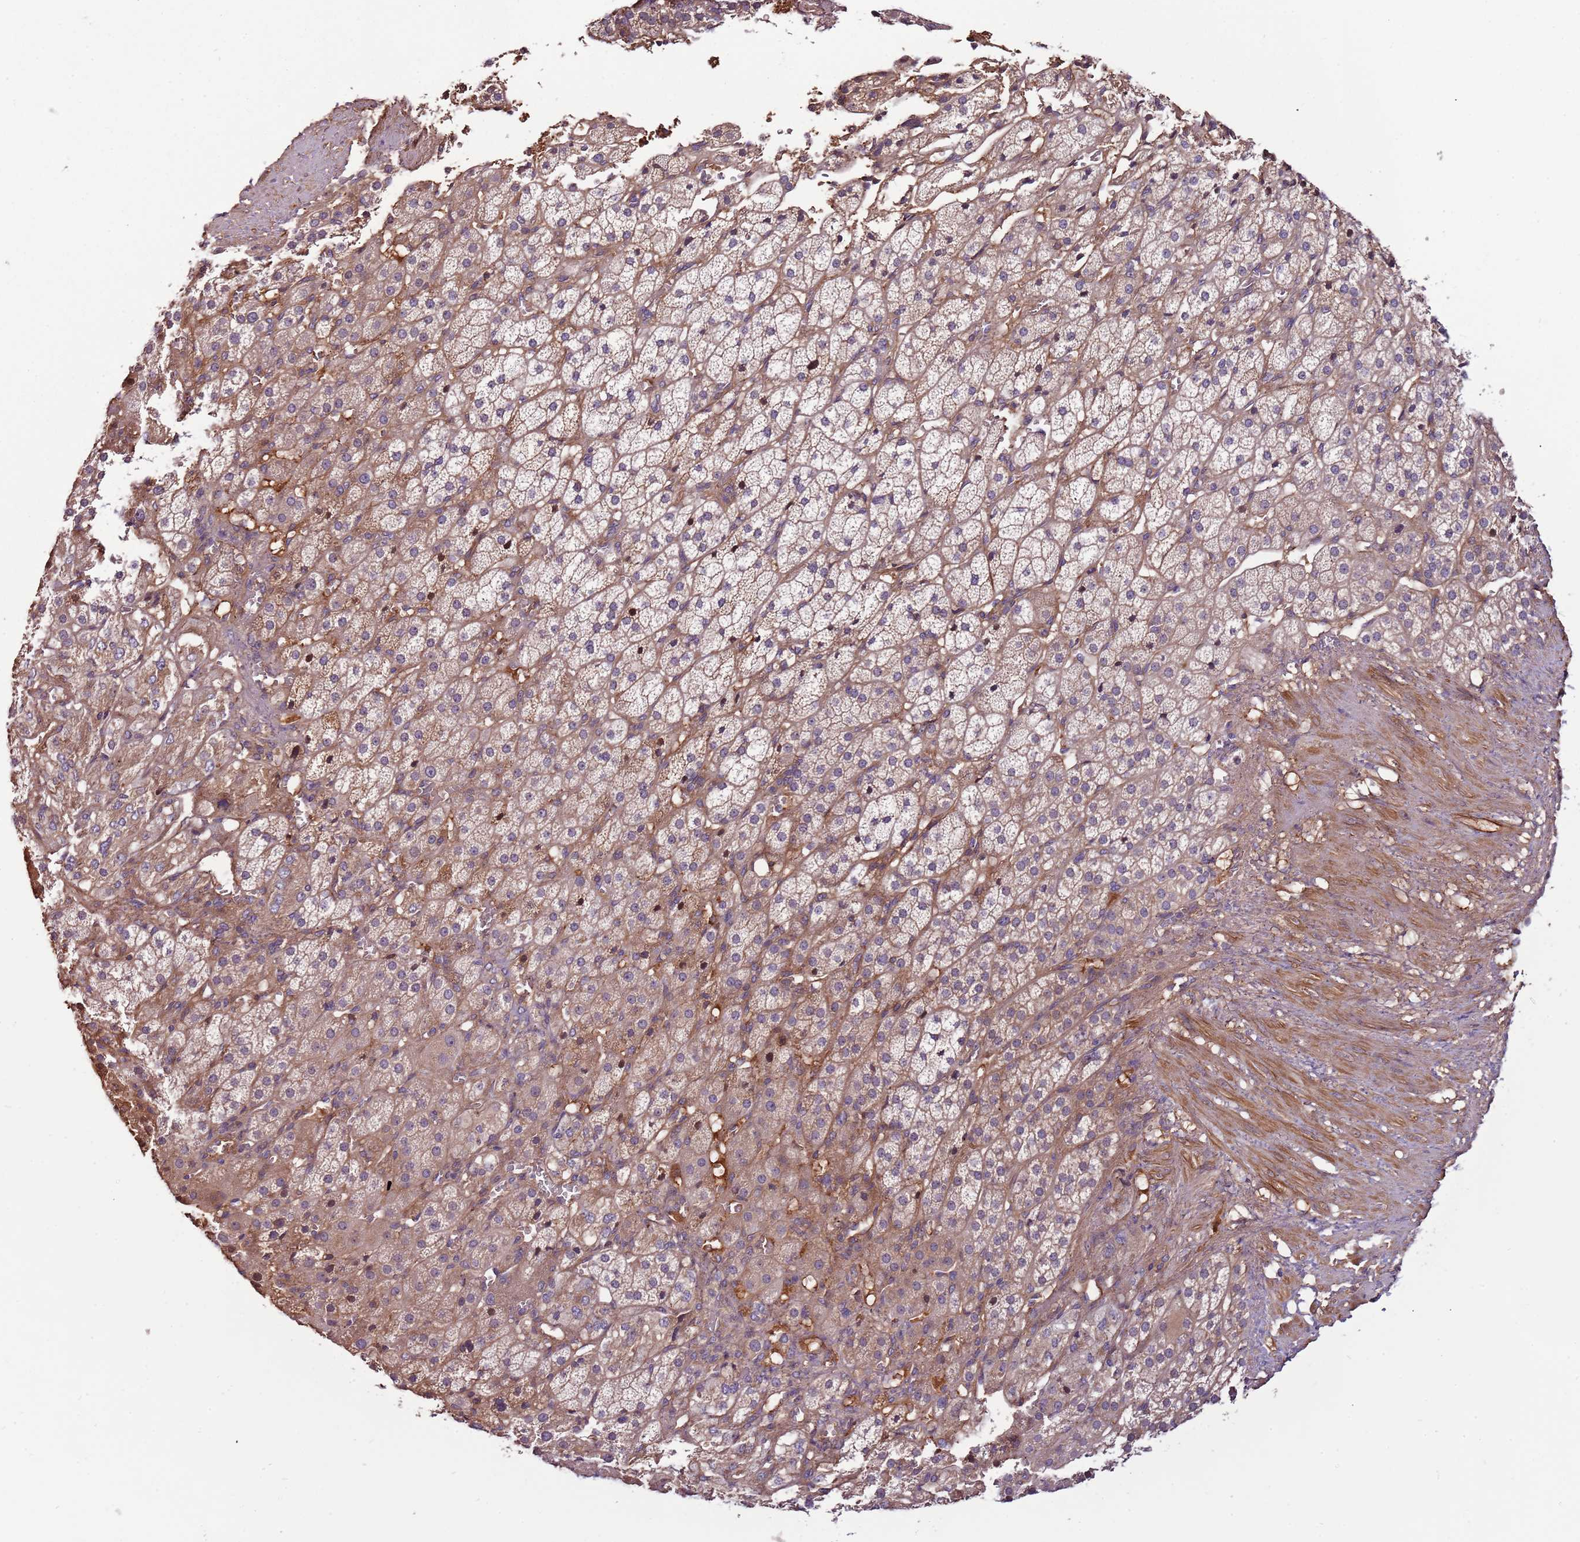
{"staining": {"intensity": "weak", "quantity": "25%-75%", "location": "cytoplasmic/membranous"}, "tissue": "adrenal gland", "cell_type": "Glandular cells", "image_type": "normal", "snomed": [{"axis": "morphology", "description": "Normal tissue, NOS"}, {"axis": "topography", "description": "Adrenal gland"}], "caption": "Protein staining of unremarkable adrenal gland displays weak cytoplasmic/membranous positivity in about 25%-75% of glandular cells.", "gene": "DENR", "patient": {"sex": "female", "age": 57}}